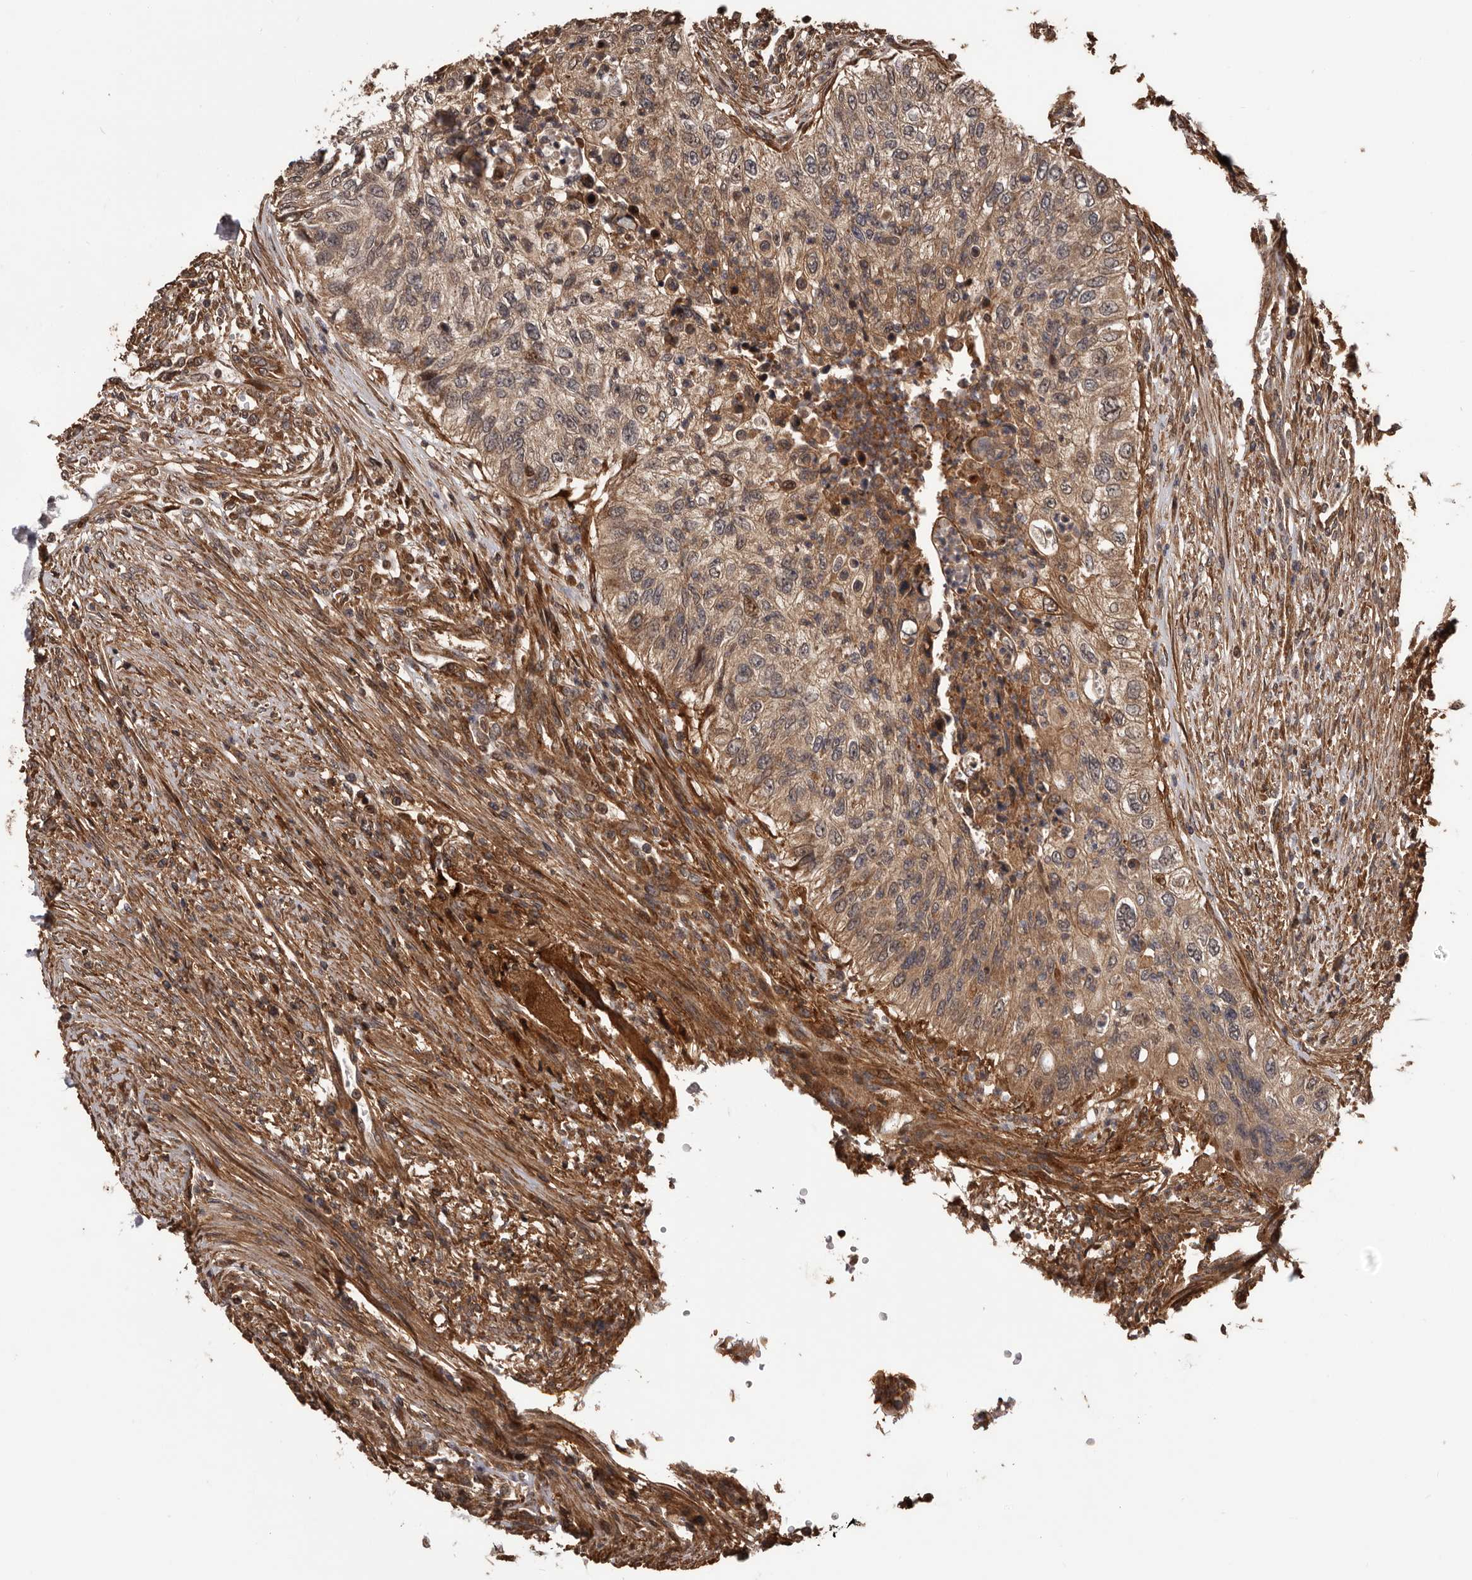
{"staining": {"intensity": "weak", "quantity": ">75%", "location": "cytoplasmic/membranous"}, "tissue": "urothelial cancer", "cell_type": "Tumor cells", "image_type": "cancer", "snomed": [{"axis": "morphology", "description": "Urothelial carcinoma, High grade"}, {"axis": "topography", "description": "Urinary bladder"}], "caption": "Protein staining demonstrates weak cytoplasmic/membranous staining in approximately >75% of tumor cells in urothelial carcinoma (high-grade). The protein is shown in brown color, while the nuclei are stained blue.", "gene": "ADAMTS2", "patient": {"sex": "female", "age": 60}}